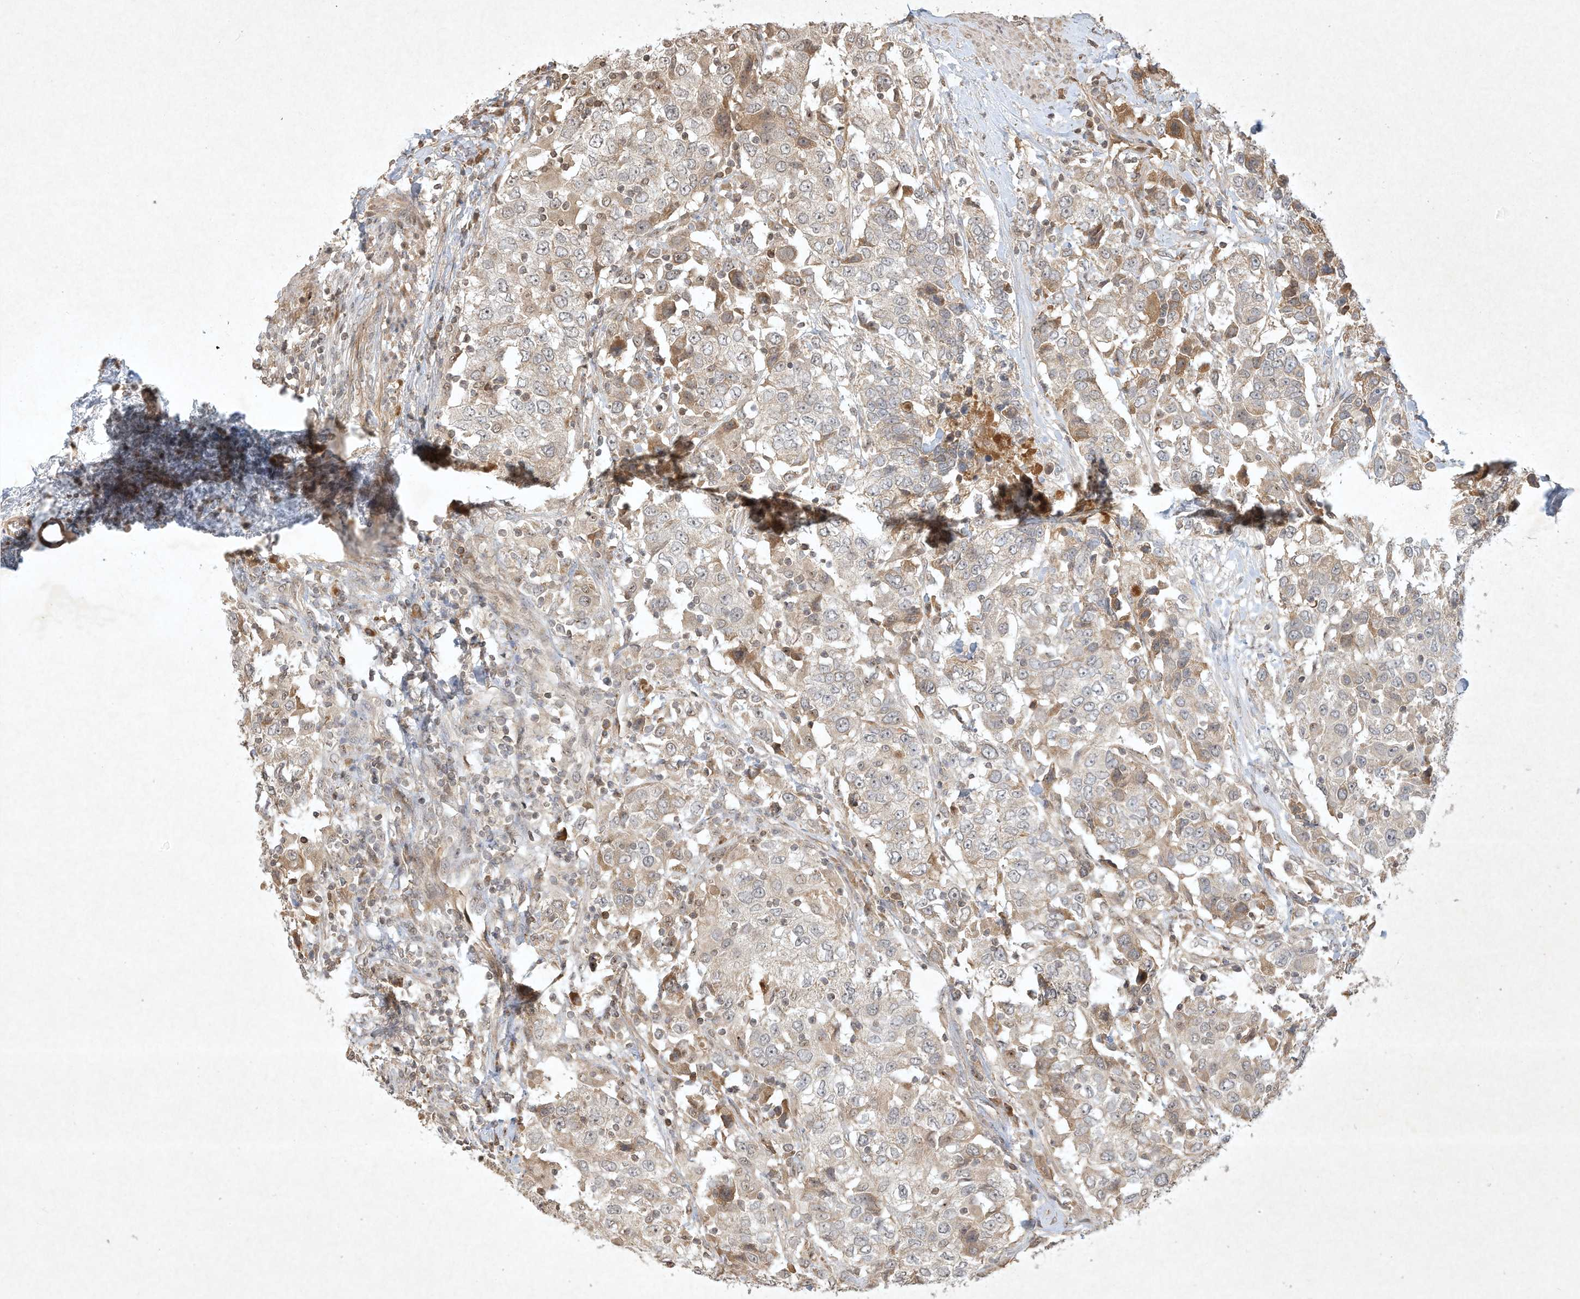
{"staining": {"intensity": "weak", "quantity": "<25%", "location": "cytoplasmic/membranous"}, "tissue": "urothelial cancer", "cell_type": "Tumor cells", "image_type": "cancer", "snomed": [{"axis": "morphology", "description": "Urothelial carcinoma, High grade"}, {"axis": "topography", "description": "Urinary bladder"}], "caption": "Human urothelial carcinoma (high-grade) stained for a protein using immunohistochemistry (IHC) demonstrates no staining in tumor cells.", "gene": "BTRC", "patient": {"sex": "female", "age": 80}}